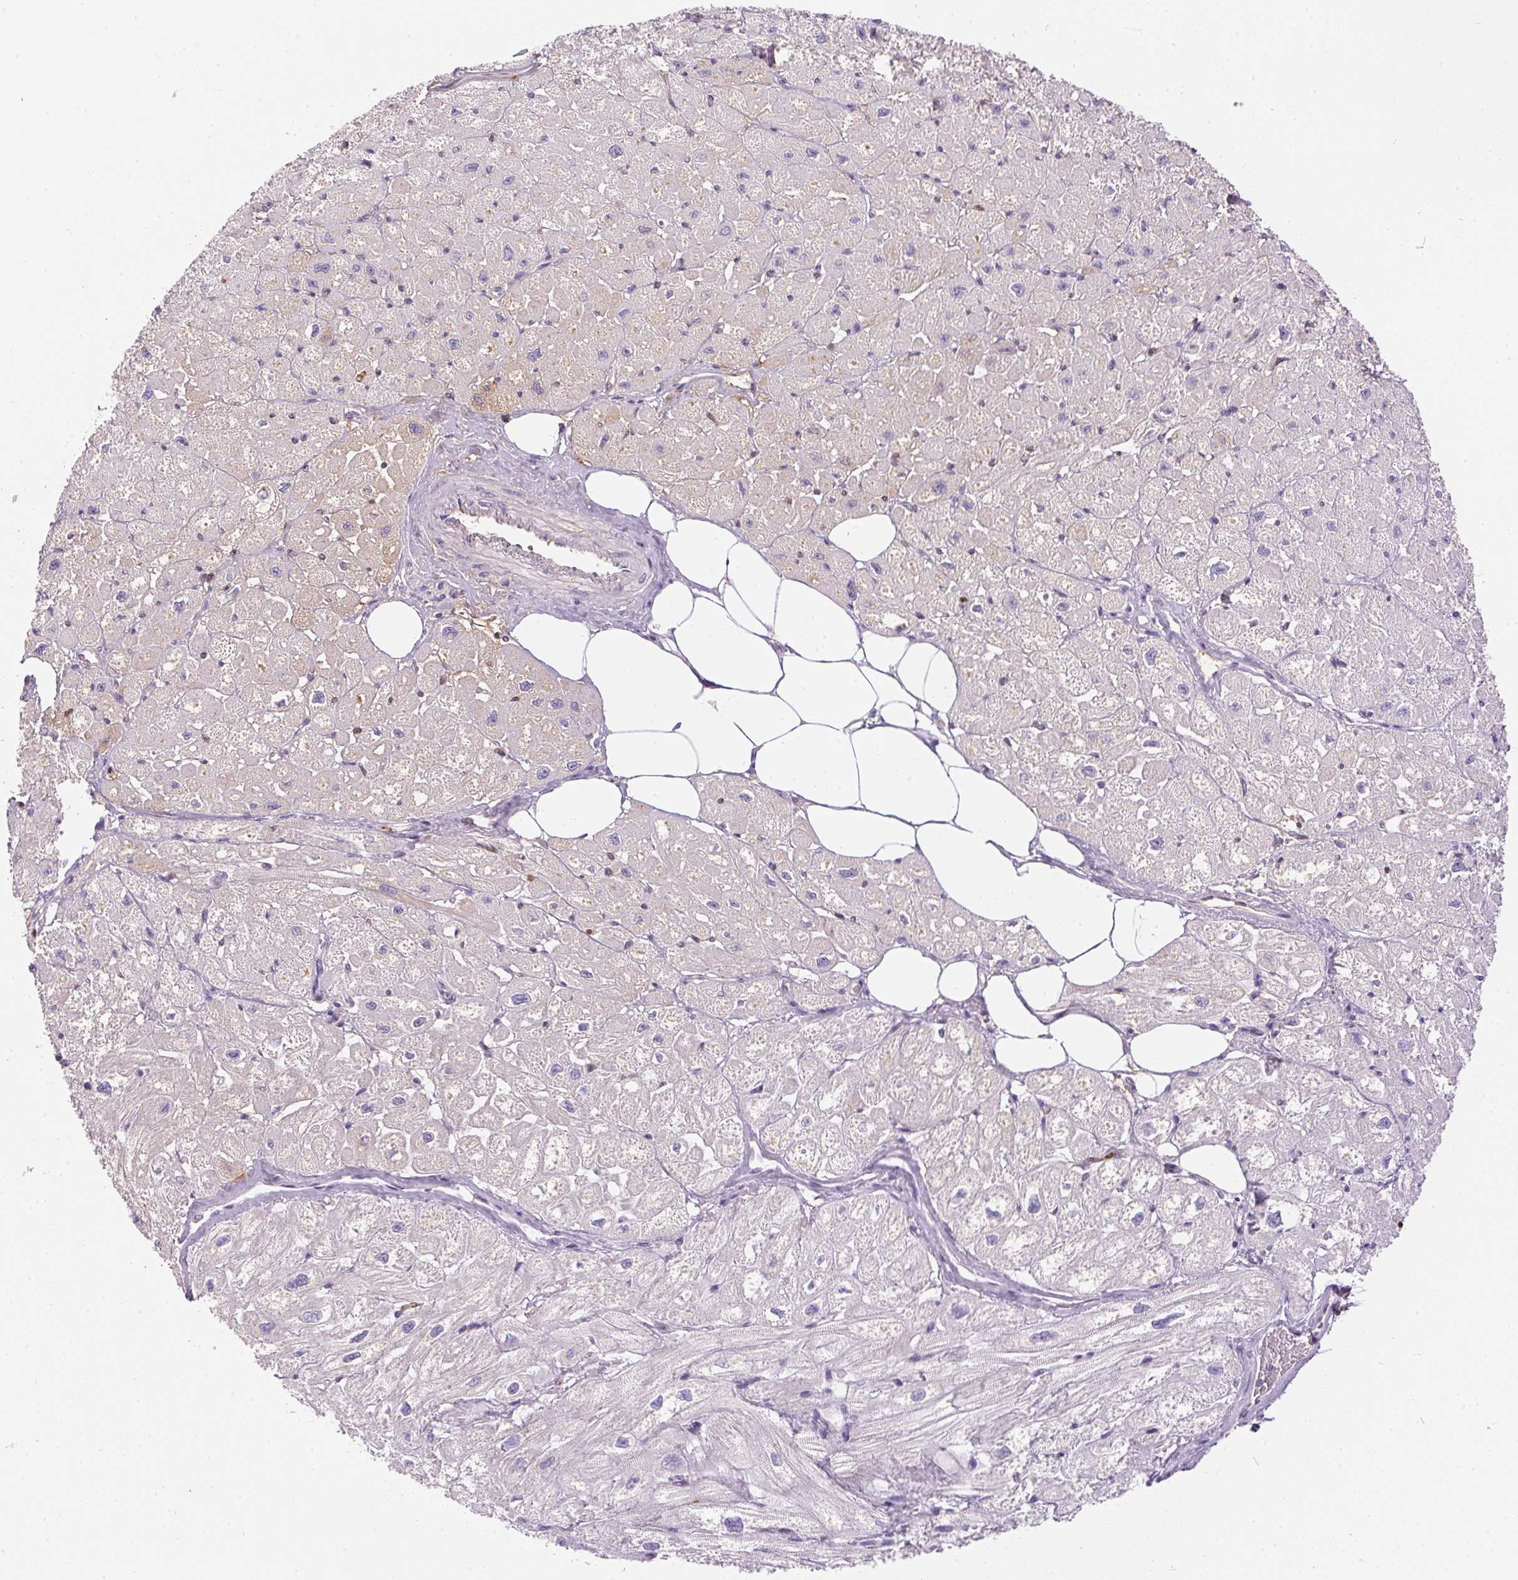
{"staining": {"intensity": "moderate", "quantity": "<25%", "location": "cytoplasmic/membranous"}, "tissue": "heart muscle", "cell_type": "Cardiomyocytes", "image_type": "normal", "snomed": [{"axis": "morphology", "description": "Normal tissue, NOS"}, {"axis": "topography", "description": "Heart"}], "caption": "This histopathology image shows immunohistochemistry (IHC) staining of benign heart muscle, with low moderate cytoplasmic/membranous positivity in approximately <25% of cardiomyocytes.", "gene": "ORM1", "patient": {"sex": "female", "age": 62}}